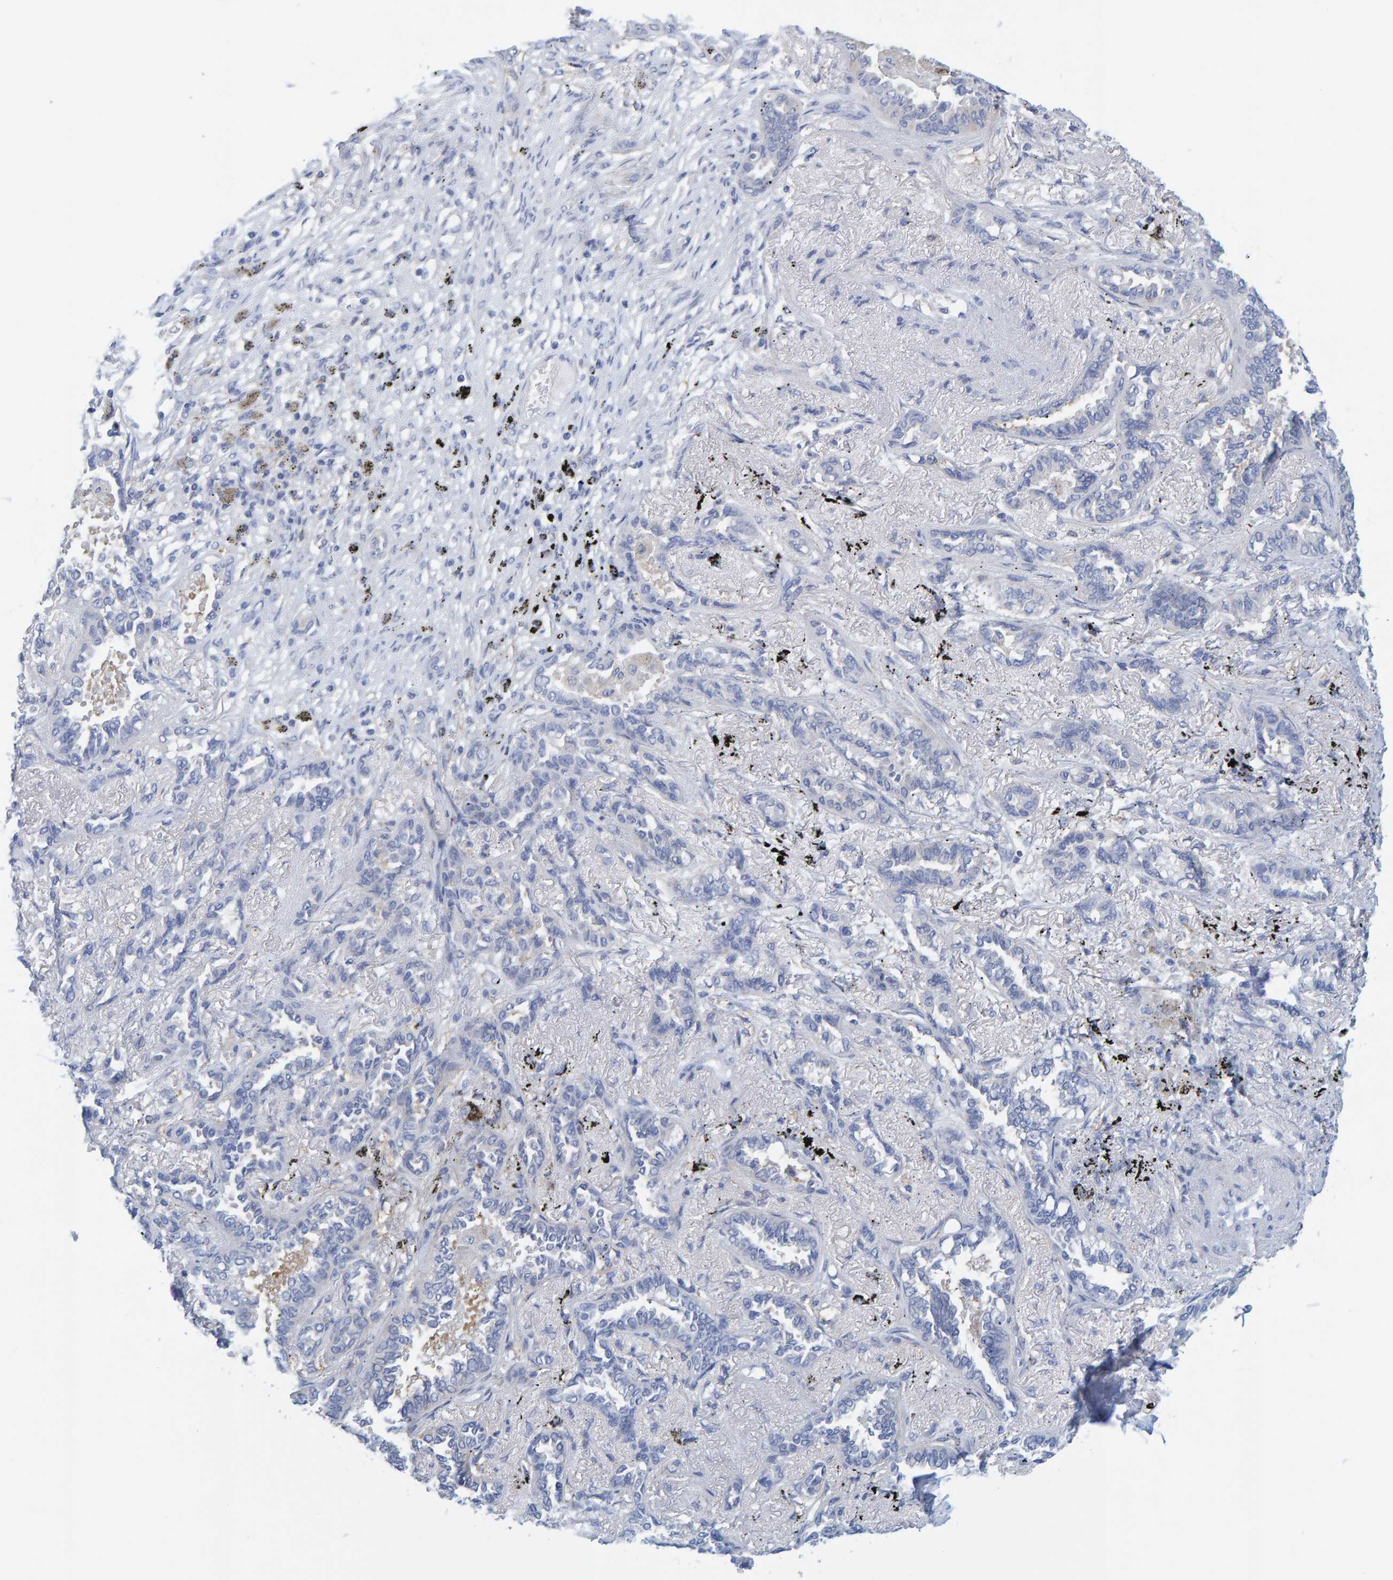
{"staining": {"intensity": "negative", "quantity": "none", "location": "none"}, "tissue": "lung cancer", "cell_type": "Tumor cells", "image_type": "cancer", "snomed": [{"axis": "morphology", "description": "Adenocarcinoma, NOS"}, {"axis": "topography", "description": "Lung"}], "caption": "Immunohistochemistry micrograph of neoplastic tissue: human lung cancer (adenocarcinoma) stained with DAB (3,3'-diaminobenzidine) demonstrates no significant protein positivity in tumor cells.", "gene": "KLHL11", "patient": {"sex": "male", "age": 59}}